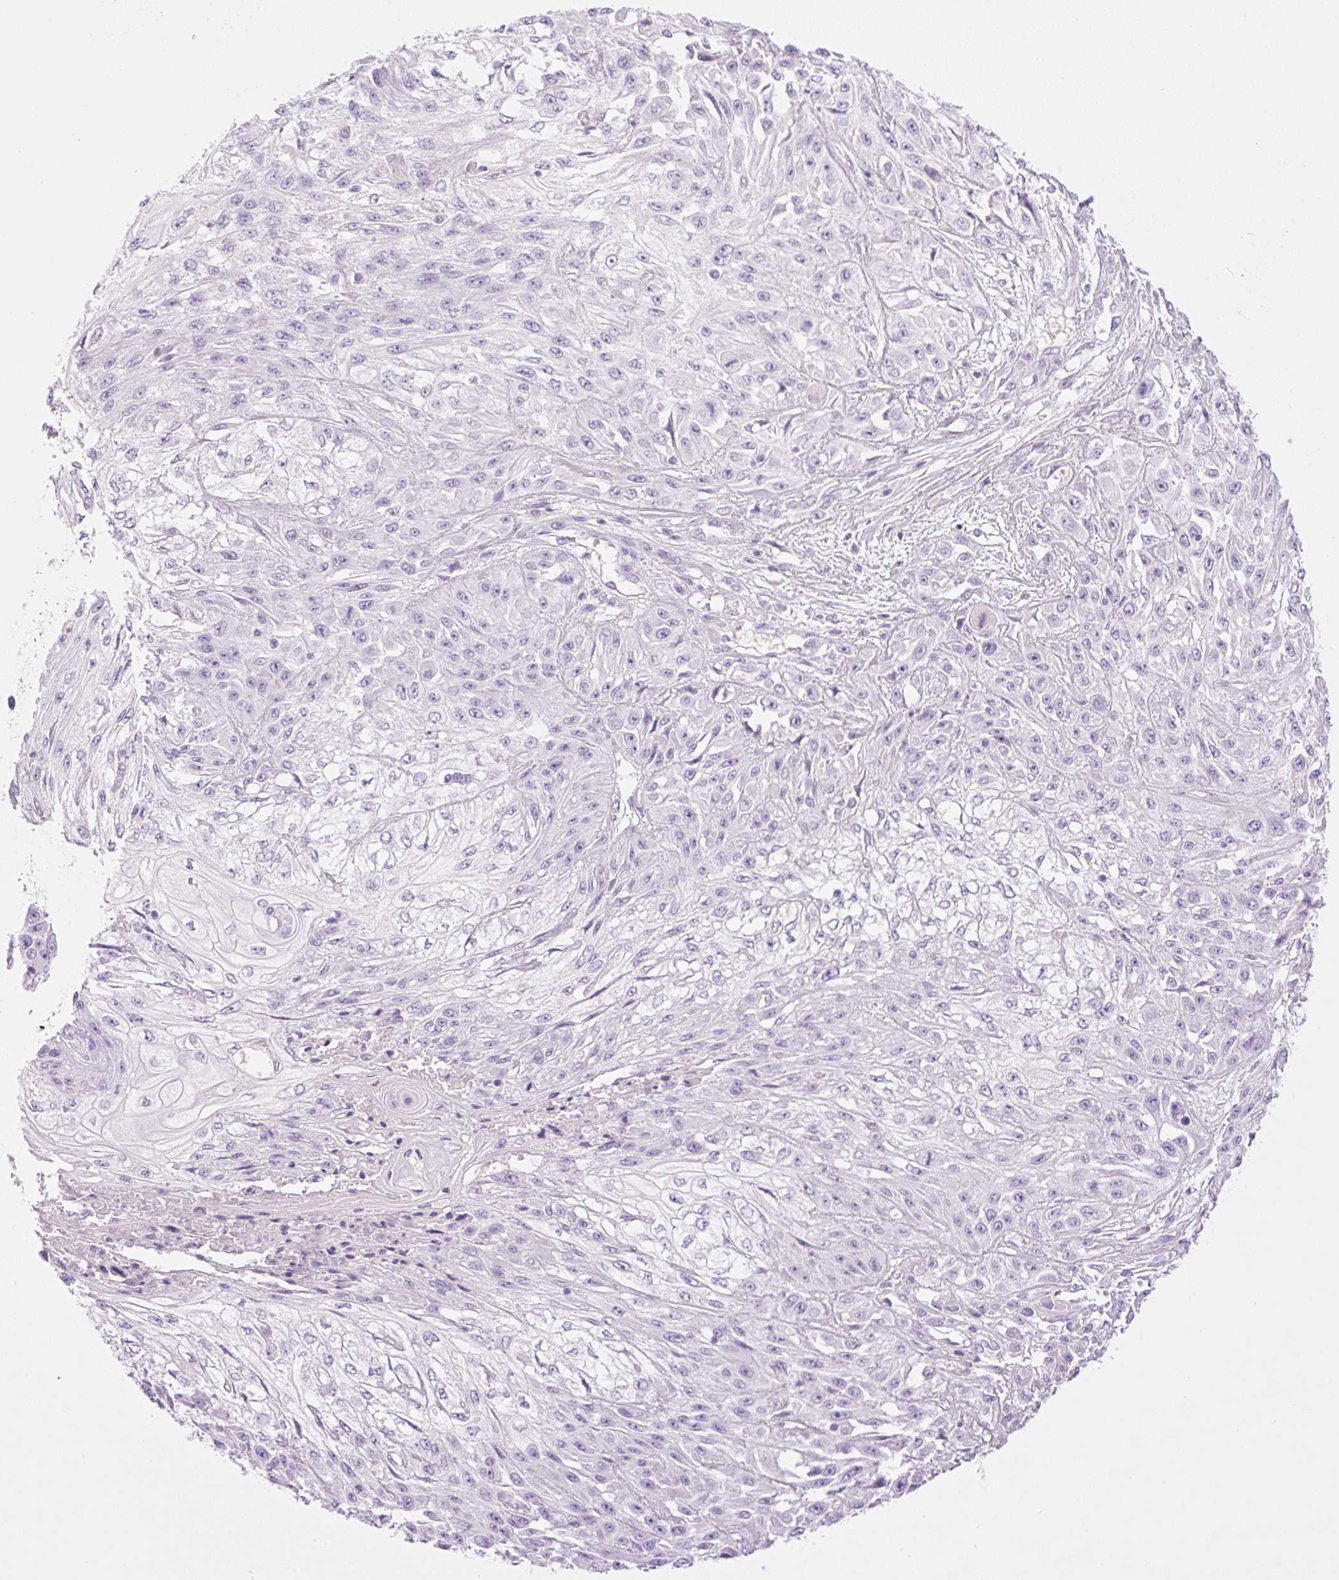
{"staining": {"intensity": "negative", "quantity": "none", "location": "none"}, "tissue": "skin cancer", "cell_type": "Tumor cells", "image_type": "cancer", "snomed": [{"axis": "morphology", "description": "Squamous cell carcinoma, NOS"}, {"axis": "morphology", "description": "Squamous cell carcinoma, metastatic, NOS"}, {"axis": "topography", "description": "Skin"}, {"axis": "topography", "description": "Lymph node"}], "caption": "This histopathology image is of skin cancer stained with immunohistochemistry to label a protein in brown with the nuclei are counter-stained blue. There is no positivity in tumor cells.", "gene": "PALM3", "patient": {"sex": "male", "age": 75}}